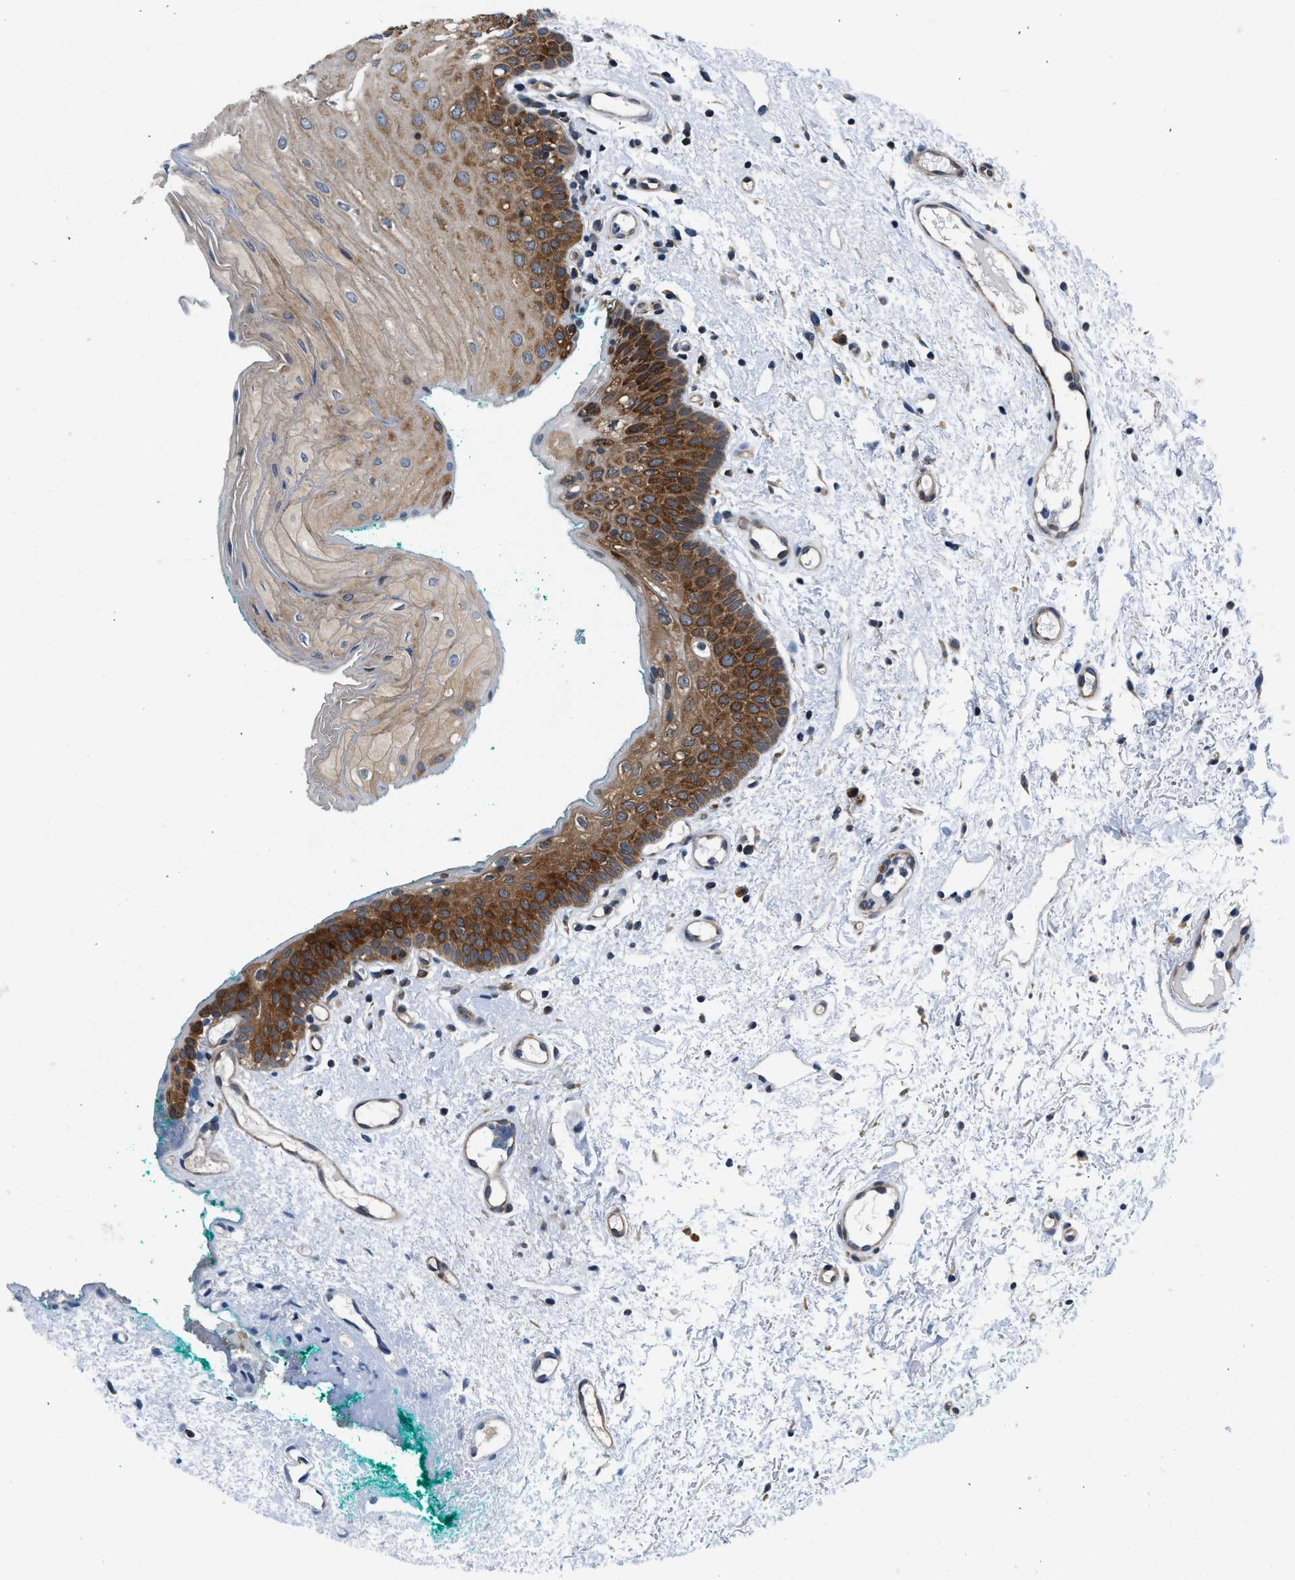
{"staining": {"intensity": "strong", "quantity": "25%-75%", "location": "cytoplasmic/membranous"}, "tissue": "oral mucosa", "cell_type": "Squamous epithelial cells", "image_type": "normal", "snomed": [{"axis": "morphology", "description": "Normal tissue, NOS"}, {"axis": "morphology", "description": "Squamous cell carcinoma, NOS"}, {"axis": "topography", "description": "Oral tissue"}, {"axis": "topography", "description": "Salivary gland"}, {"axis": "topography", "description": "Head-Neck"}], "caption": "Squamous epithelial cells display high levels of strong cytoplasmic/membranous positivity in approximately 25%-75% of cells in normal human oral mucosa.", "gene": "PA2G4", "patient": {"sex": "female", "age": 62}}